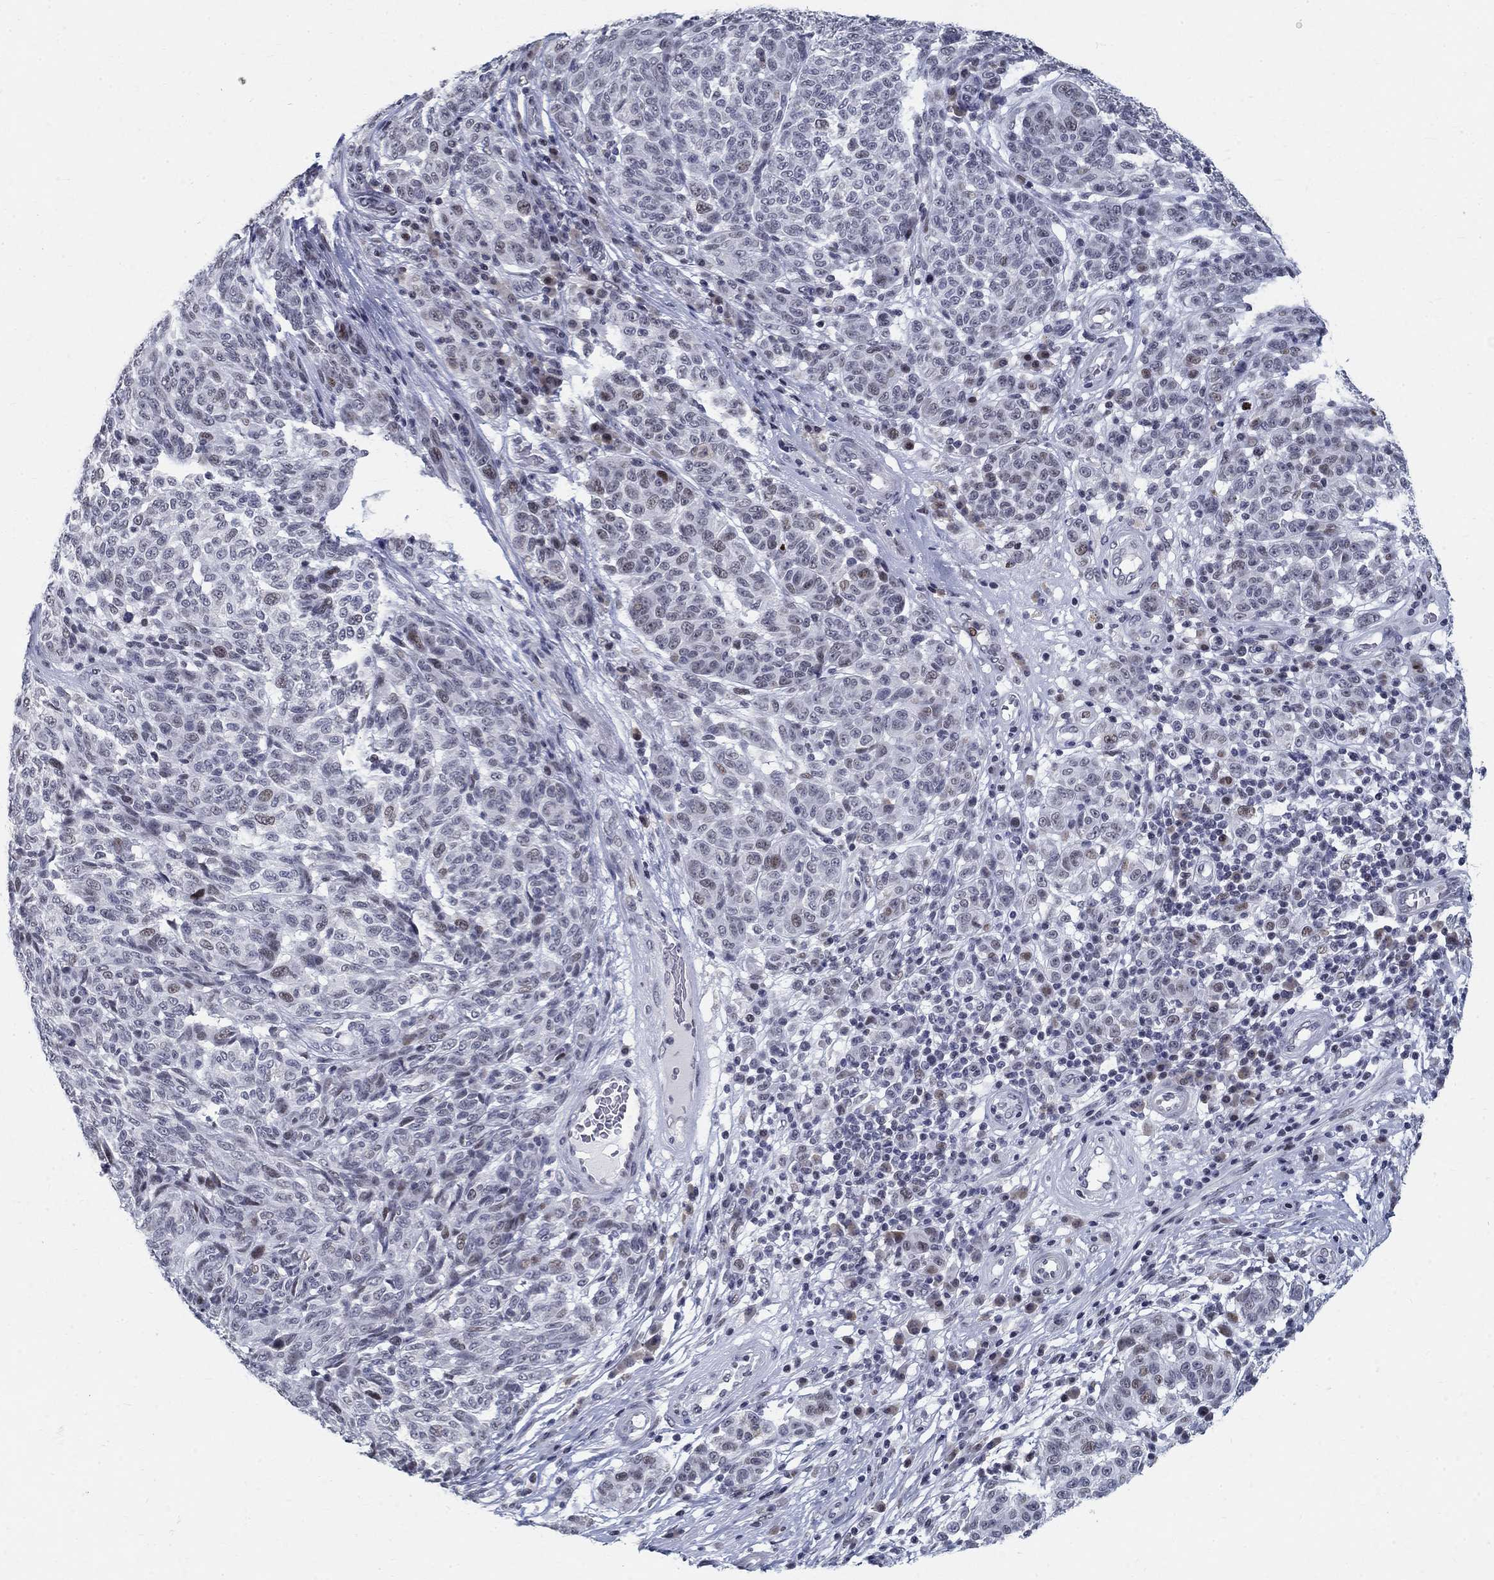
{"staining": {"intensity": "moderate", "quantity": "<25%", "location": "nuclear"}, "tissue": "melanoma", "cell_type": "Tumor cells", "image_type": "cancer", "snomed": [{"axis": "morphology", "description": "Malignant melanoma, NOS"}, {"axis": "topography", "description": "Skin"}], "caption": "Protein expression analysis of human melanoma reveals moderate nuclear staining in approximately <25% of tumor cells.", "gene": "BHLHE22", "patient": {"sex": "male", "age": 59}}